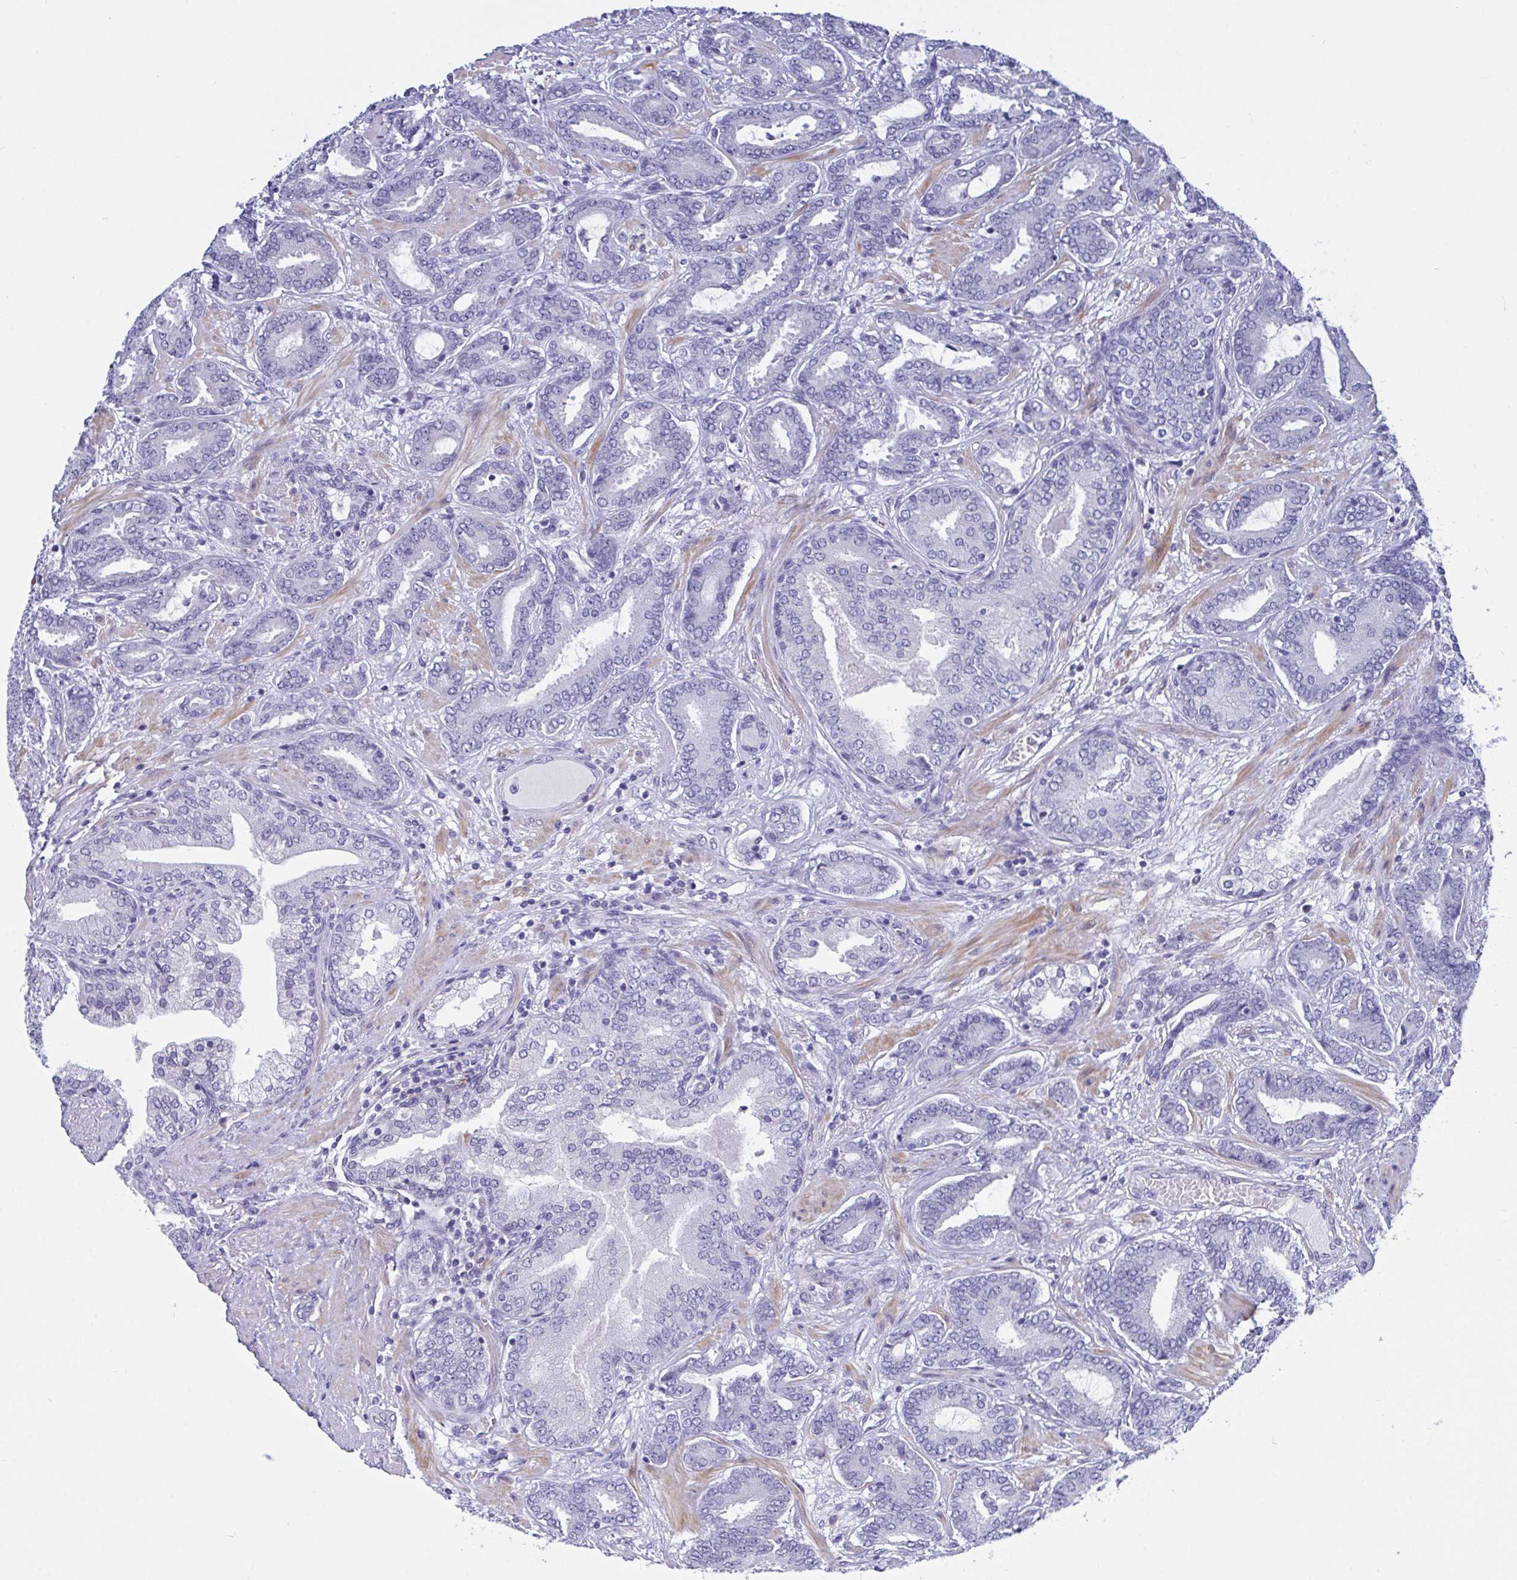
{"staining": {"intensity": "negative", "quantity": "none", "location": "none"}, "tissue": "prostate cancer", "cell_type": "Tumor cells", "image_type": "cancer", "snomed": [{"axis": "morphology", "description": "Adenocarcinoma, High grade"}, {"axis": "topography", "description": "Prostate"}], "caption": "Immunohistochemistry (IHC) image of neoplastic tissue: prostate adenocarcinoma (high-grade) stained with DAB (3,3'-diaminobenzidine) shows no significant protein staining in tumor cells.", "gene": "FBXL22", "patient": {"sex": "male", "age": 62}}